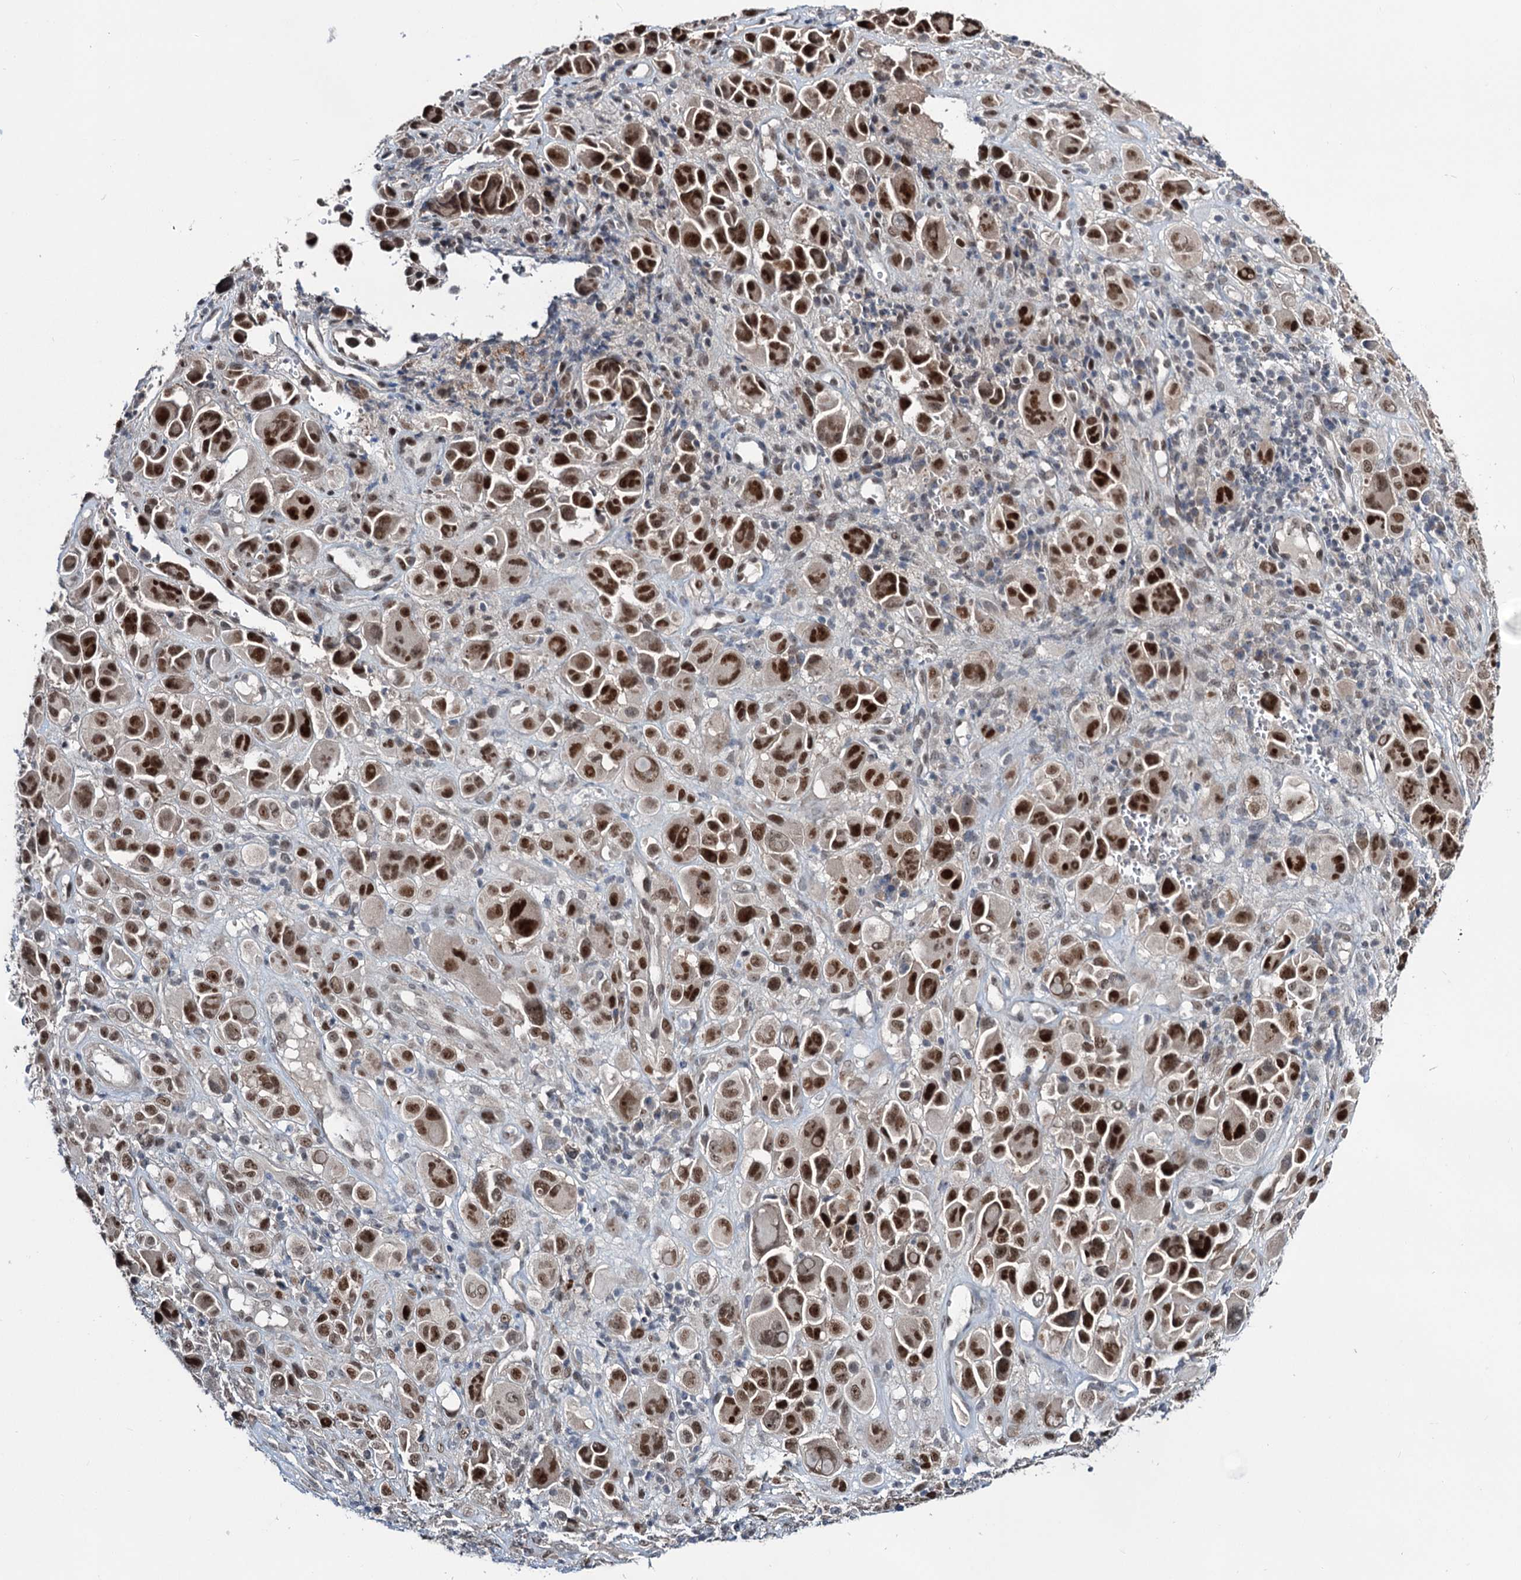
{"staining": {"intensity": "strong", "quantity": ">75%", "location": "nuclear"}, "tissue": "melanoma", "cell_type": "Tumor cells", "image_type": "cancer", "snomed": [{"axis": "morphology", "description": "Malignant melanoma, NOS"}, {"axis": "topography", "description": "Skin of trunk"}], "caption": "Immunohistochemistry (IHC) image of human malignant melanoma stained for a protein (brown), which reveals high levels of strong nuclear expression in about >75% of tumor cells.", "gene": "DCUN1D4", "patient": {"sex": "male", "age": 71}}